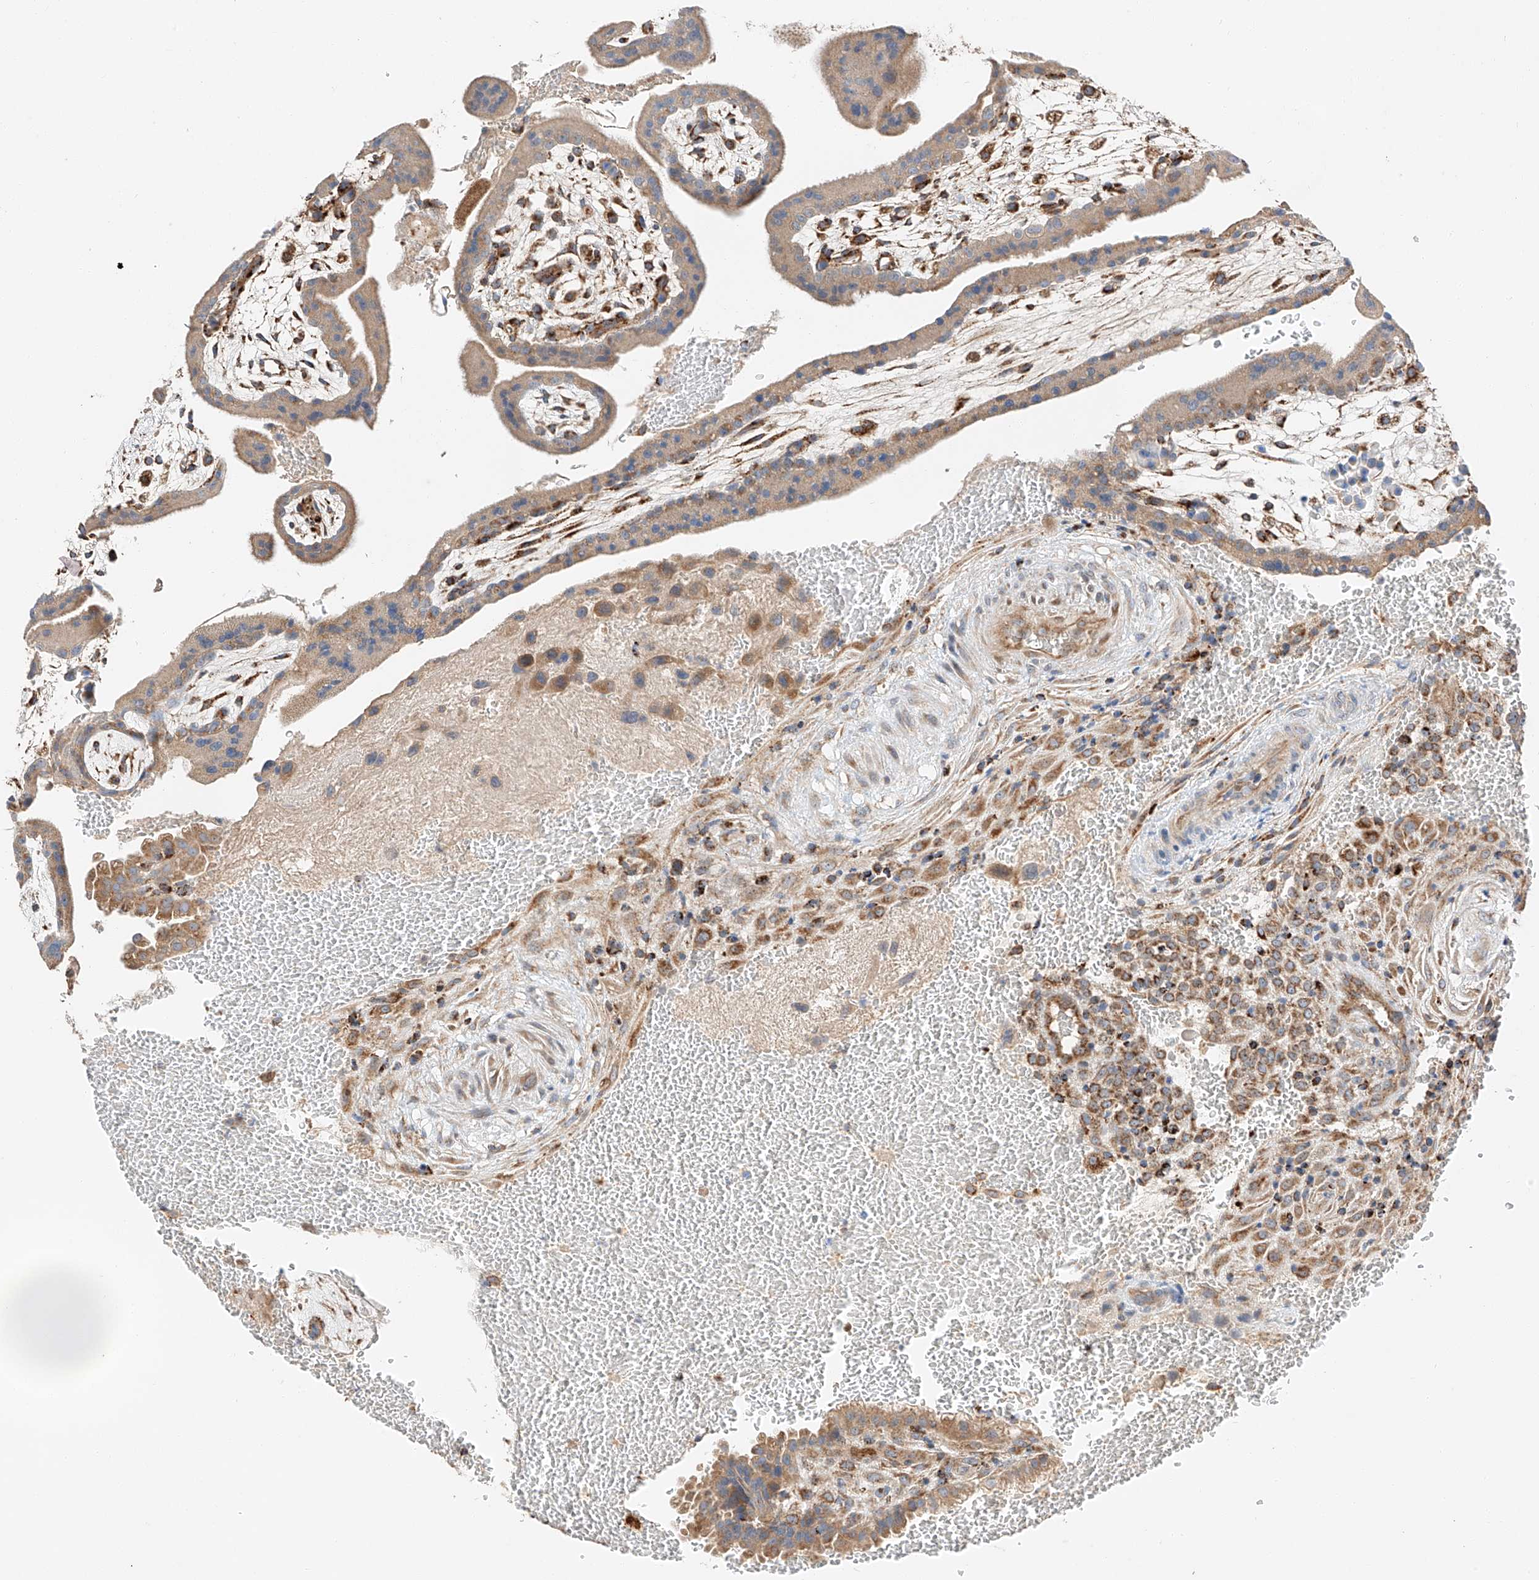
{"staining": {"intensity": "moderate", "quantity": ">75%", "location": "cytoplasmic/membranous"}, "tissue": "placenta", "cell_type": "Decidual cells", "image_type": "normal", "snomed": [{"axis": "morphology", "description": "Normal tissue, NOS"}, {"axis": "topography", "description": "Placenta"}], "caption": "An image showing moderate cytoplasmic/membranous expression in approximately >75% of decidual cells in normal placenta, as visualized by brown immunohistochemical staining.", "gene": "RUSC1", "patient": {"sex": "female", "age": 35}}